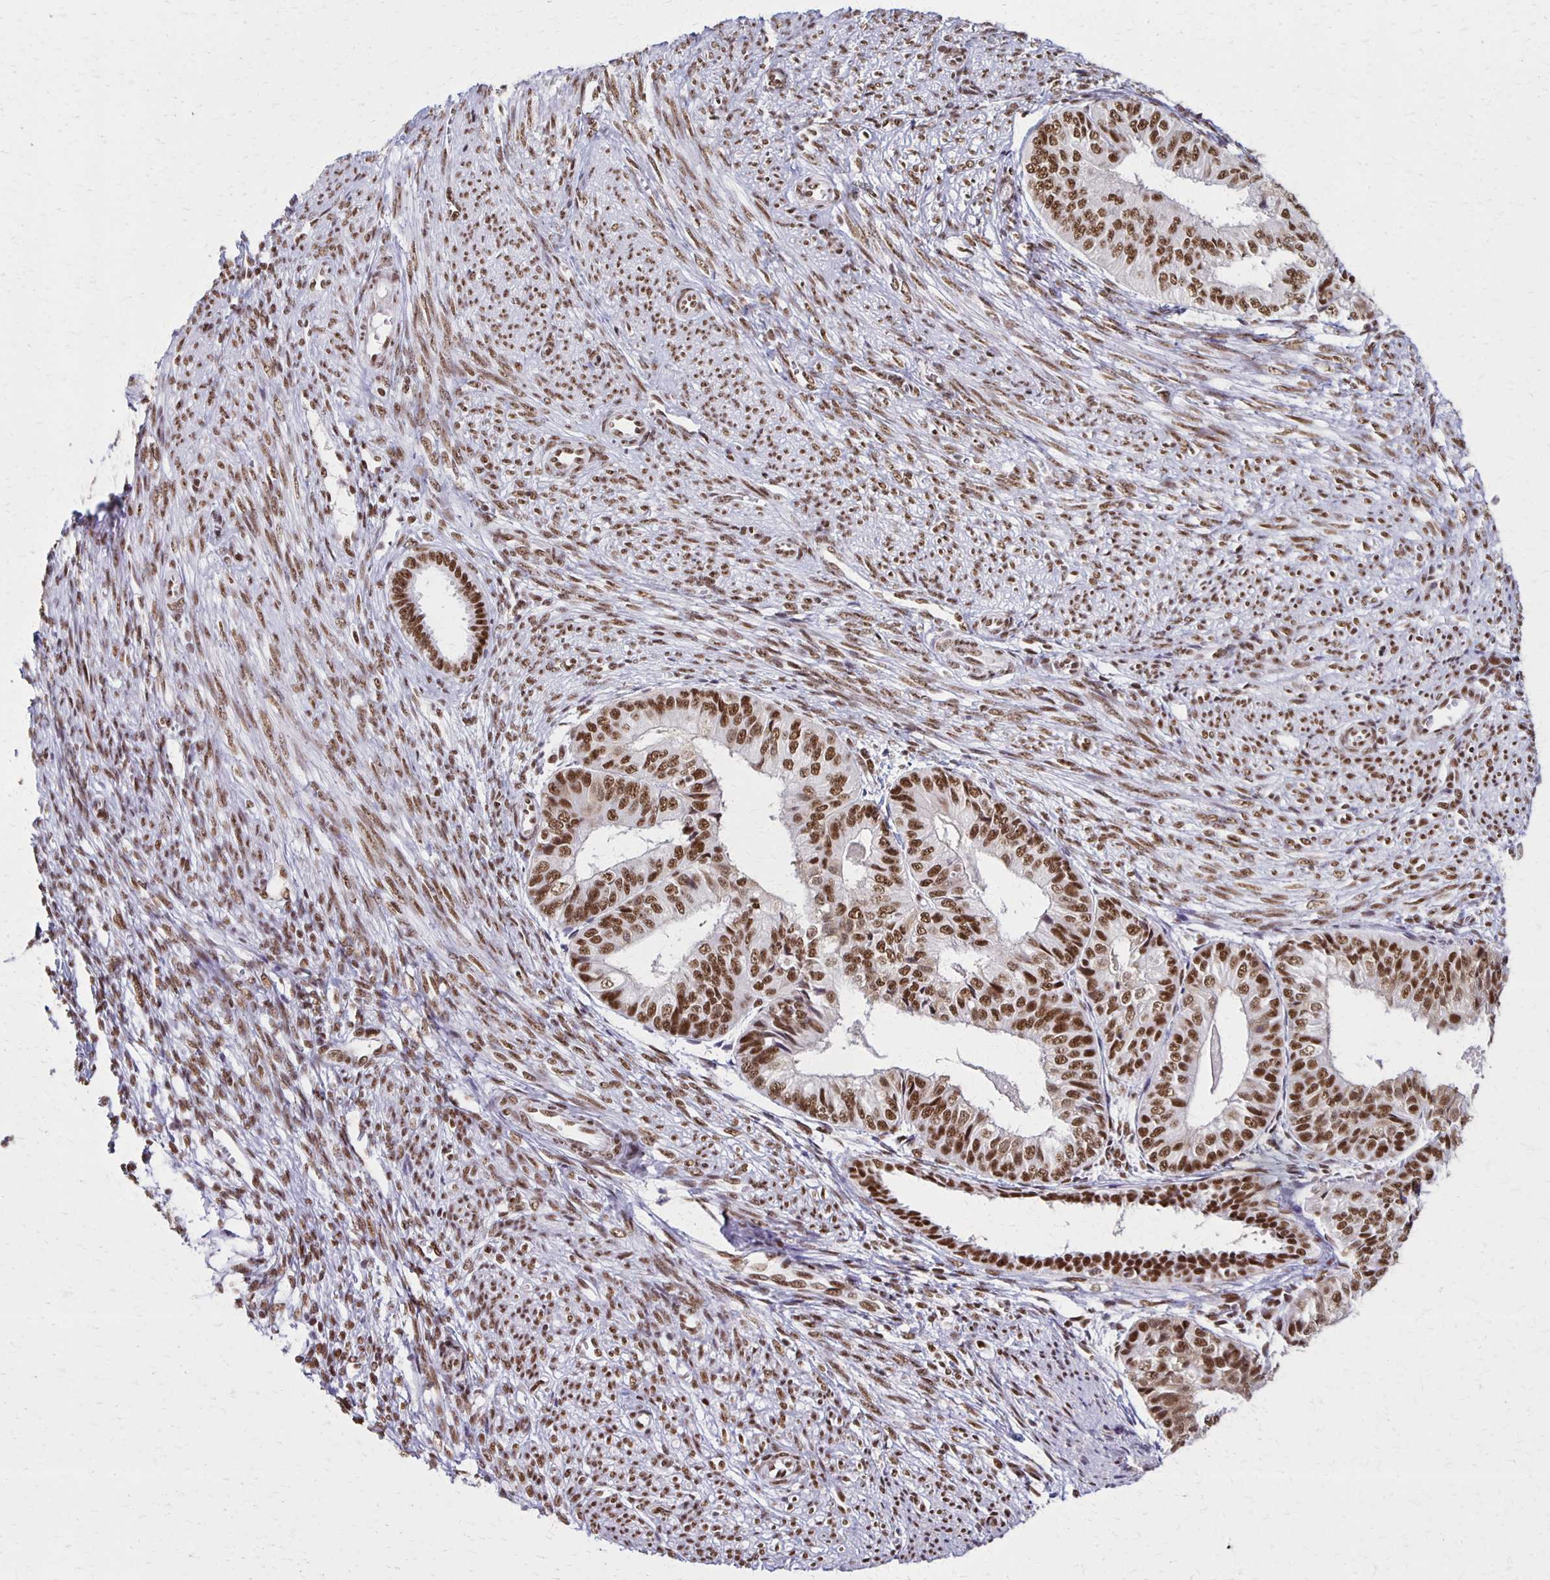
{"staining": {"intensity": "strong", "quantity": ">75%", "location": "nuclear"}, "tissue": "endometrial cancer", "cell_type": "Tumor cells", "image_type": "cancer", "snomed": [{"axis": "morphology", "description": "Adenocarcinoma, NOS"}, {"axis": "topography", "description": "Endometrium"}], "caption": "Protein expression analysis of human endometrial cancer (adenocarcinoma) reveals strong nuclear staining in approximately >75% of tumor cells.", "gene": "XRCC6", "patient": {"sex": "female", "age": 58}}